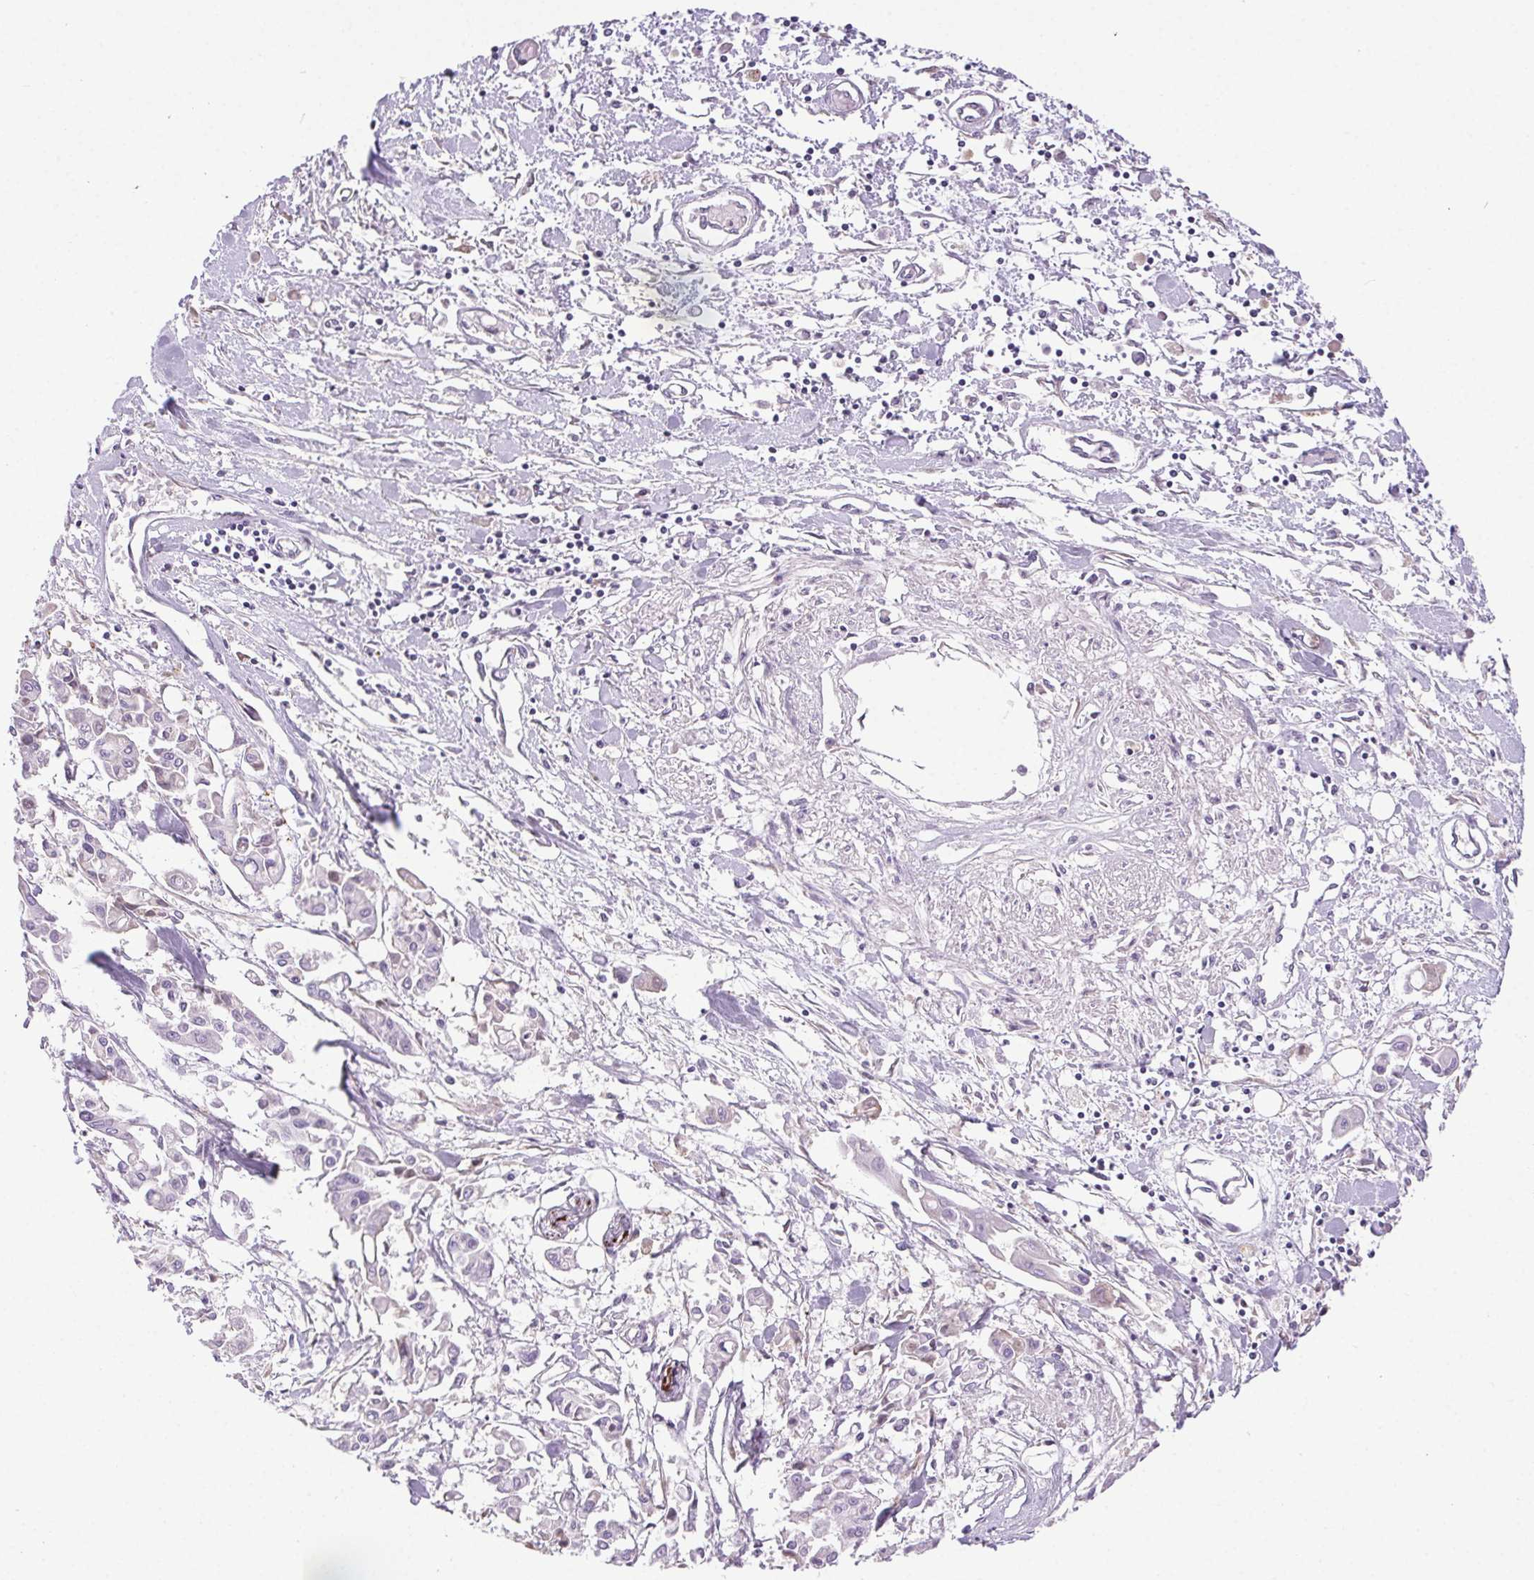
{"staining": {"intensity": "negative", "quantity": "none", "location": "none"}, "tissue": "pancreatic cancer", "cell_type": "Tumor cells", "image_type": "cancer", "snomed": [{"axis": "morphology", "description": "Adenocarcinoma, NOS"}, {"axis": "topography", "description": "Pancreas"}], "caption": "Pancreatic cancer was stained to show a protein in brown. There is no significant staining in tumor cells.", "gene": "SYT11", "patient": {"sex": "male", "age": 61}}